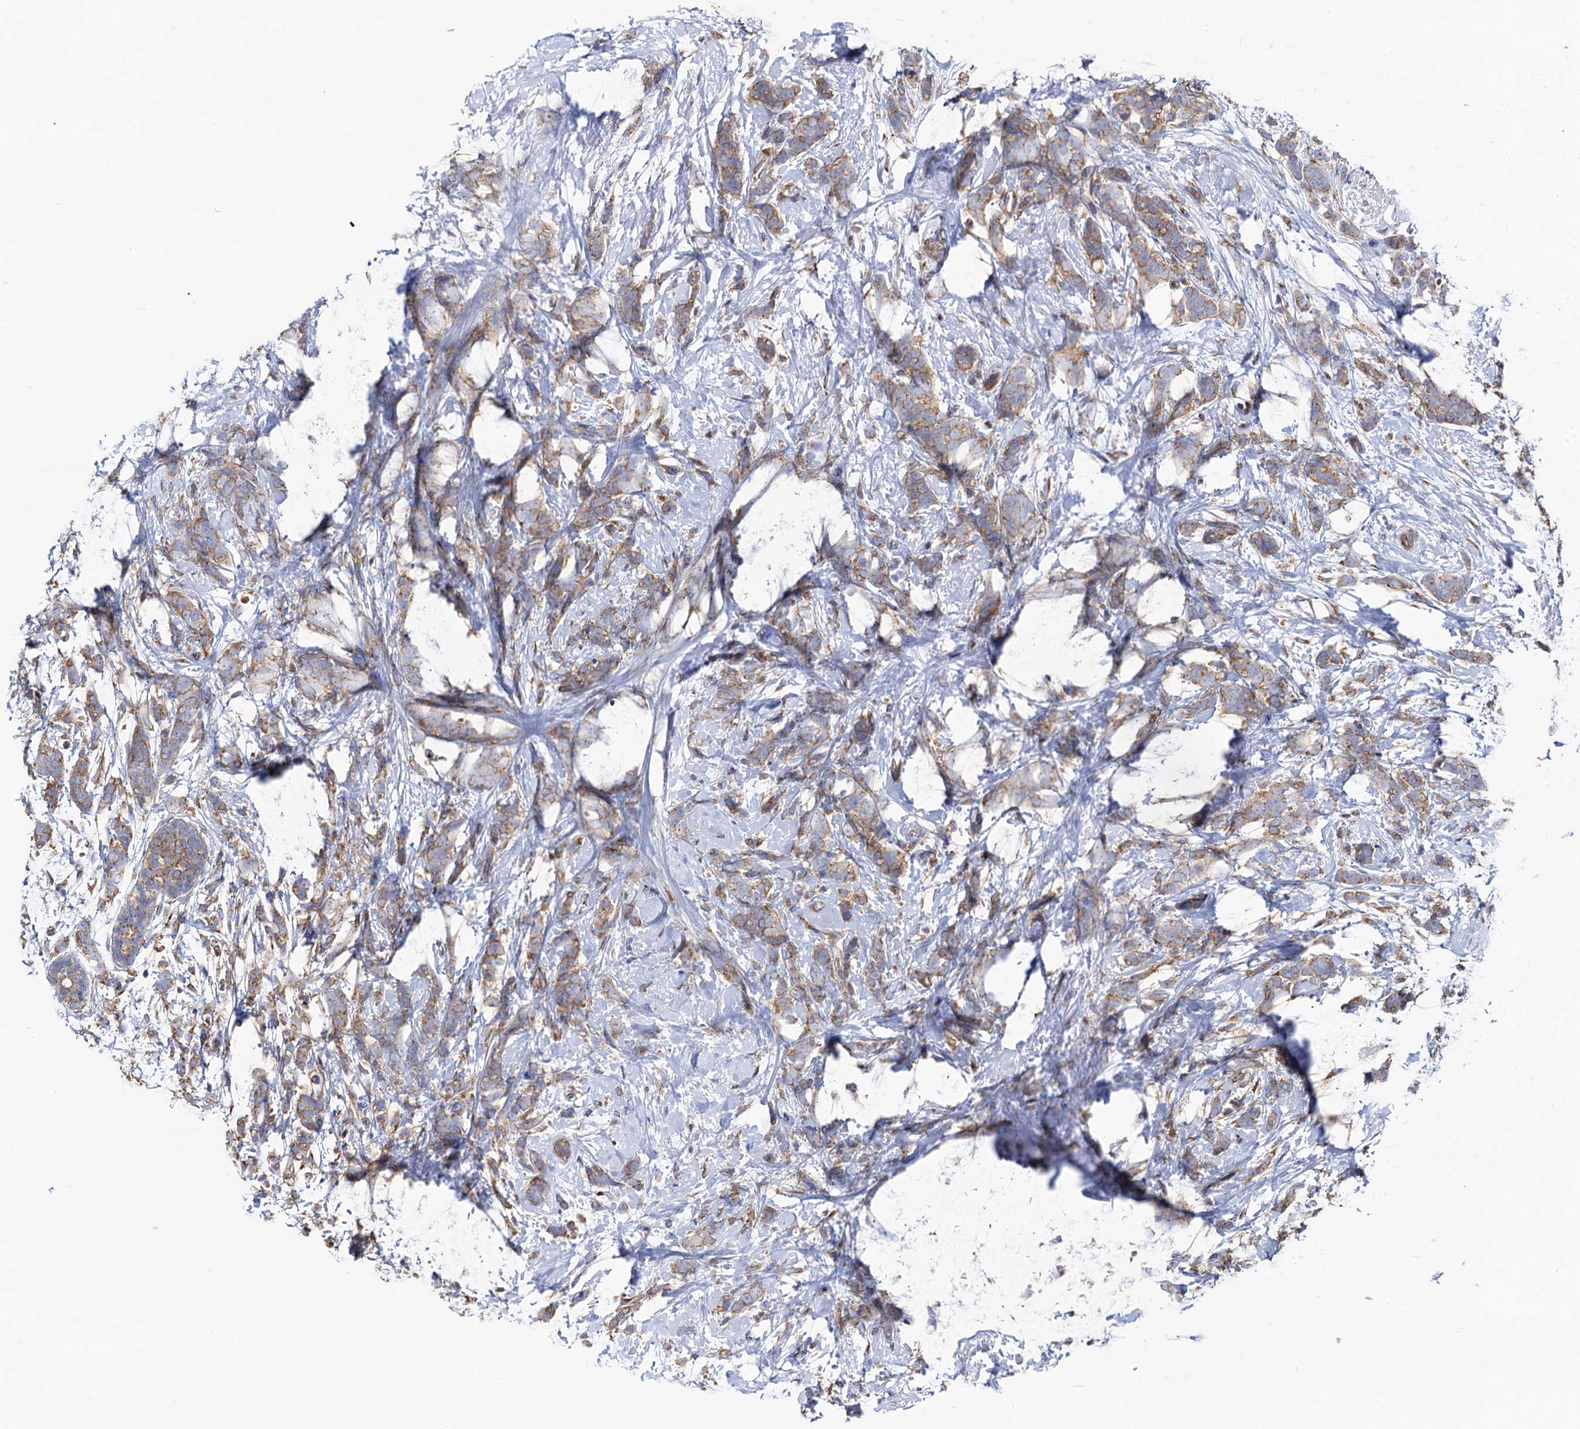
{"staining": {"intensity": "moderate", "quantity": "25%-75%", "location": "cytoplasmic/membranous"}, "tissue": "breast cancer", "cell_type": "Tumor cells", "image_type": "cancer", "snomed": [{"axis": "morphology", "description": "Lobular carcinoma"}, {"axis": "topography", "description": "Breast"}], "caption": "Breast cancer (lobular carcinoma) stained with IHC reveals moderate cytoplasmic/membranous expression in approximately 25%-75% of tumor cells.", "gene": "DYDC1", "patient": {"sex": "female", "age": 58}}